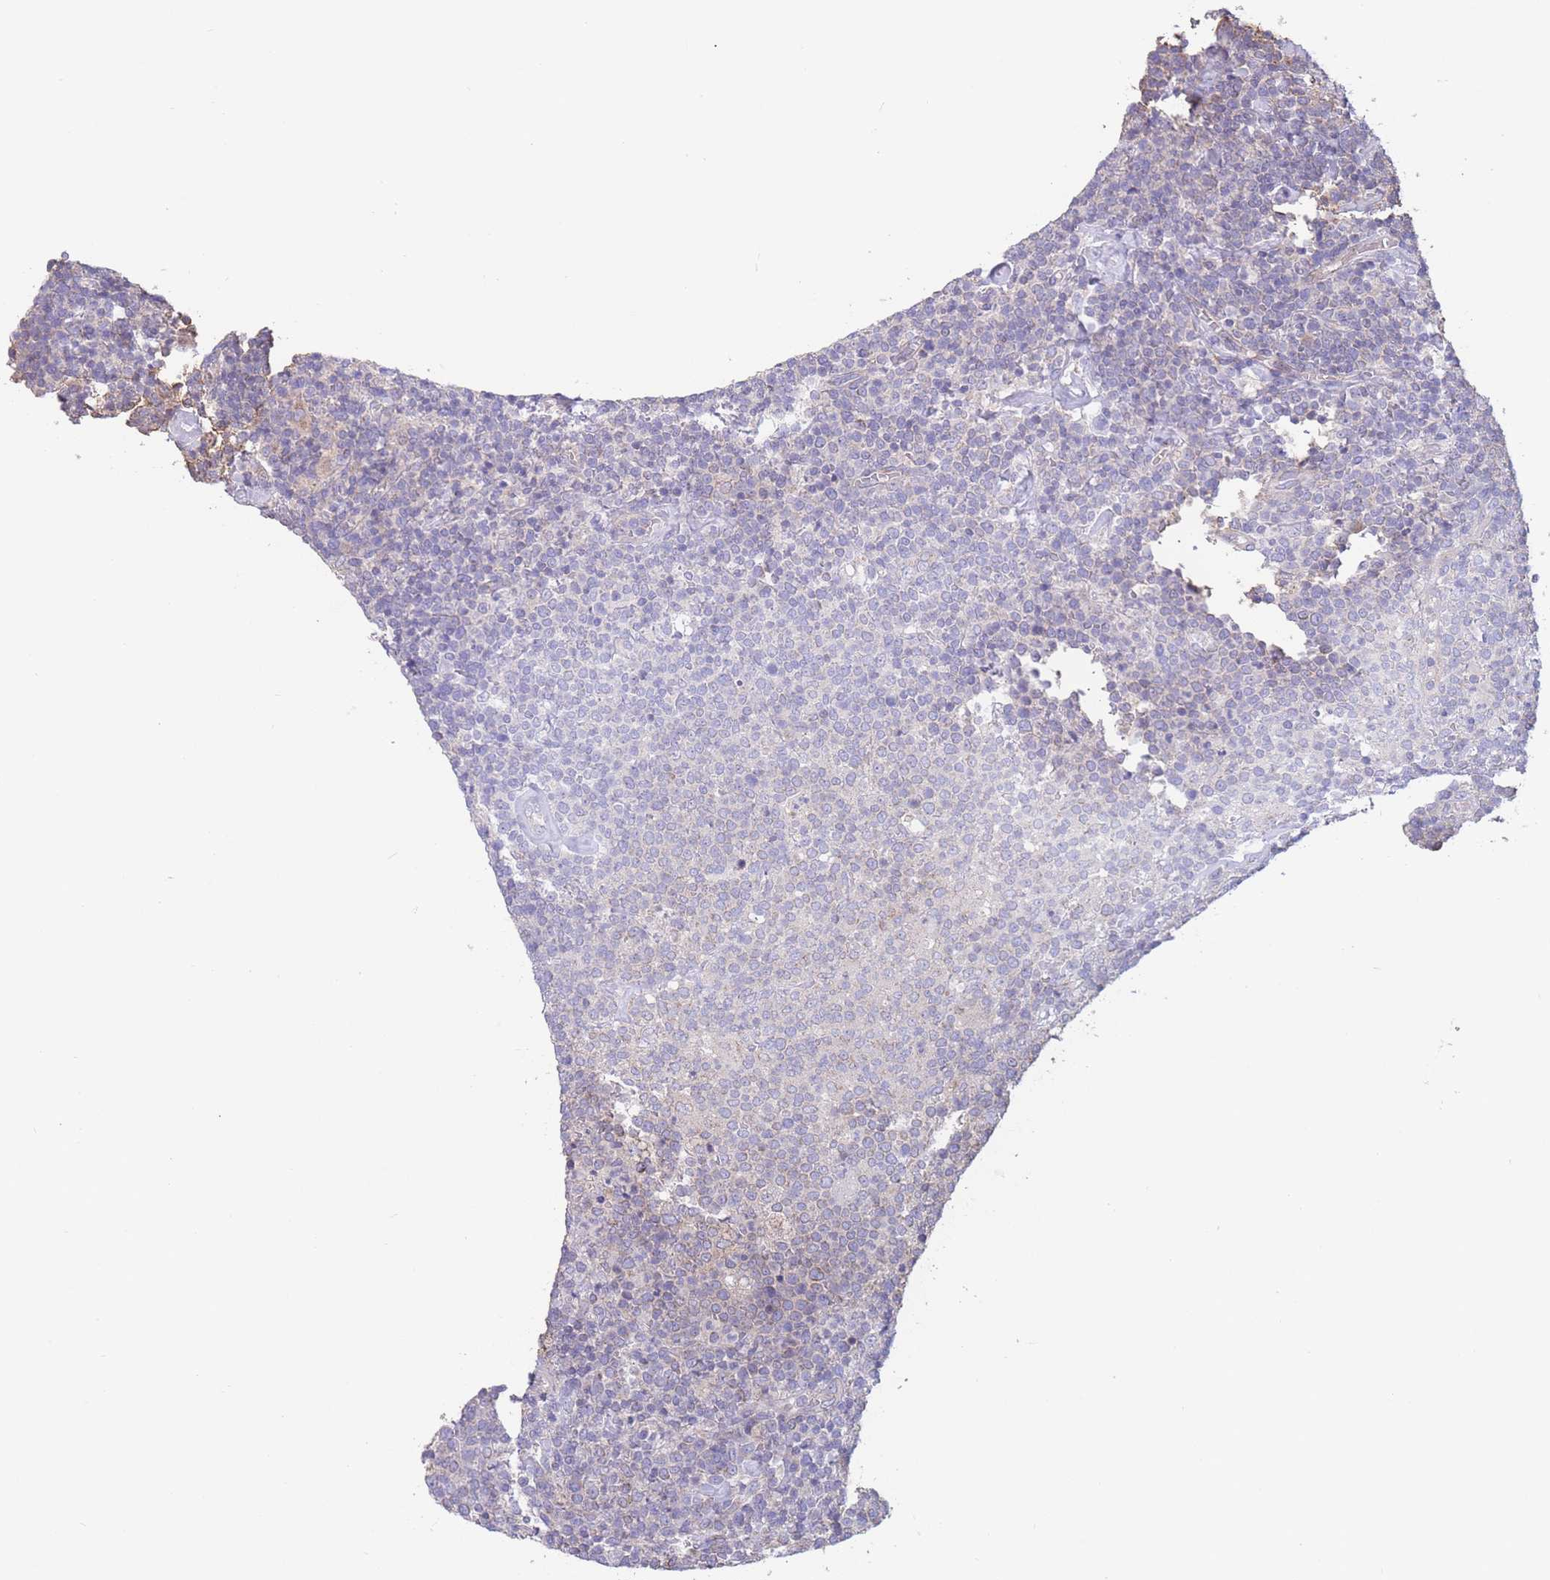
{"staining": {"intensity": "negative", "quantity": "none", "location": "none"}, "tissue": "lymphoma", "cell_type": "Tumor cells", "image_type": "cancer", "snomed": [{"axis": "morphology", "description": "Malignant lymphoma, non-Hodgkin's type, High grade"}, {"axis": "topography", "description": "Lymph node"}], "caption": "Human lymphoma stained for a protein using IHC displays no expression in tumor cells.", "gene": "ALS2CL", "patient": {"sex": "male", "age": 61}}